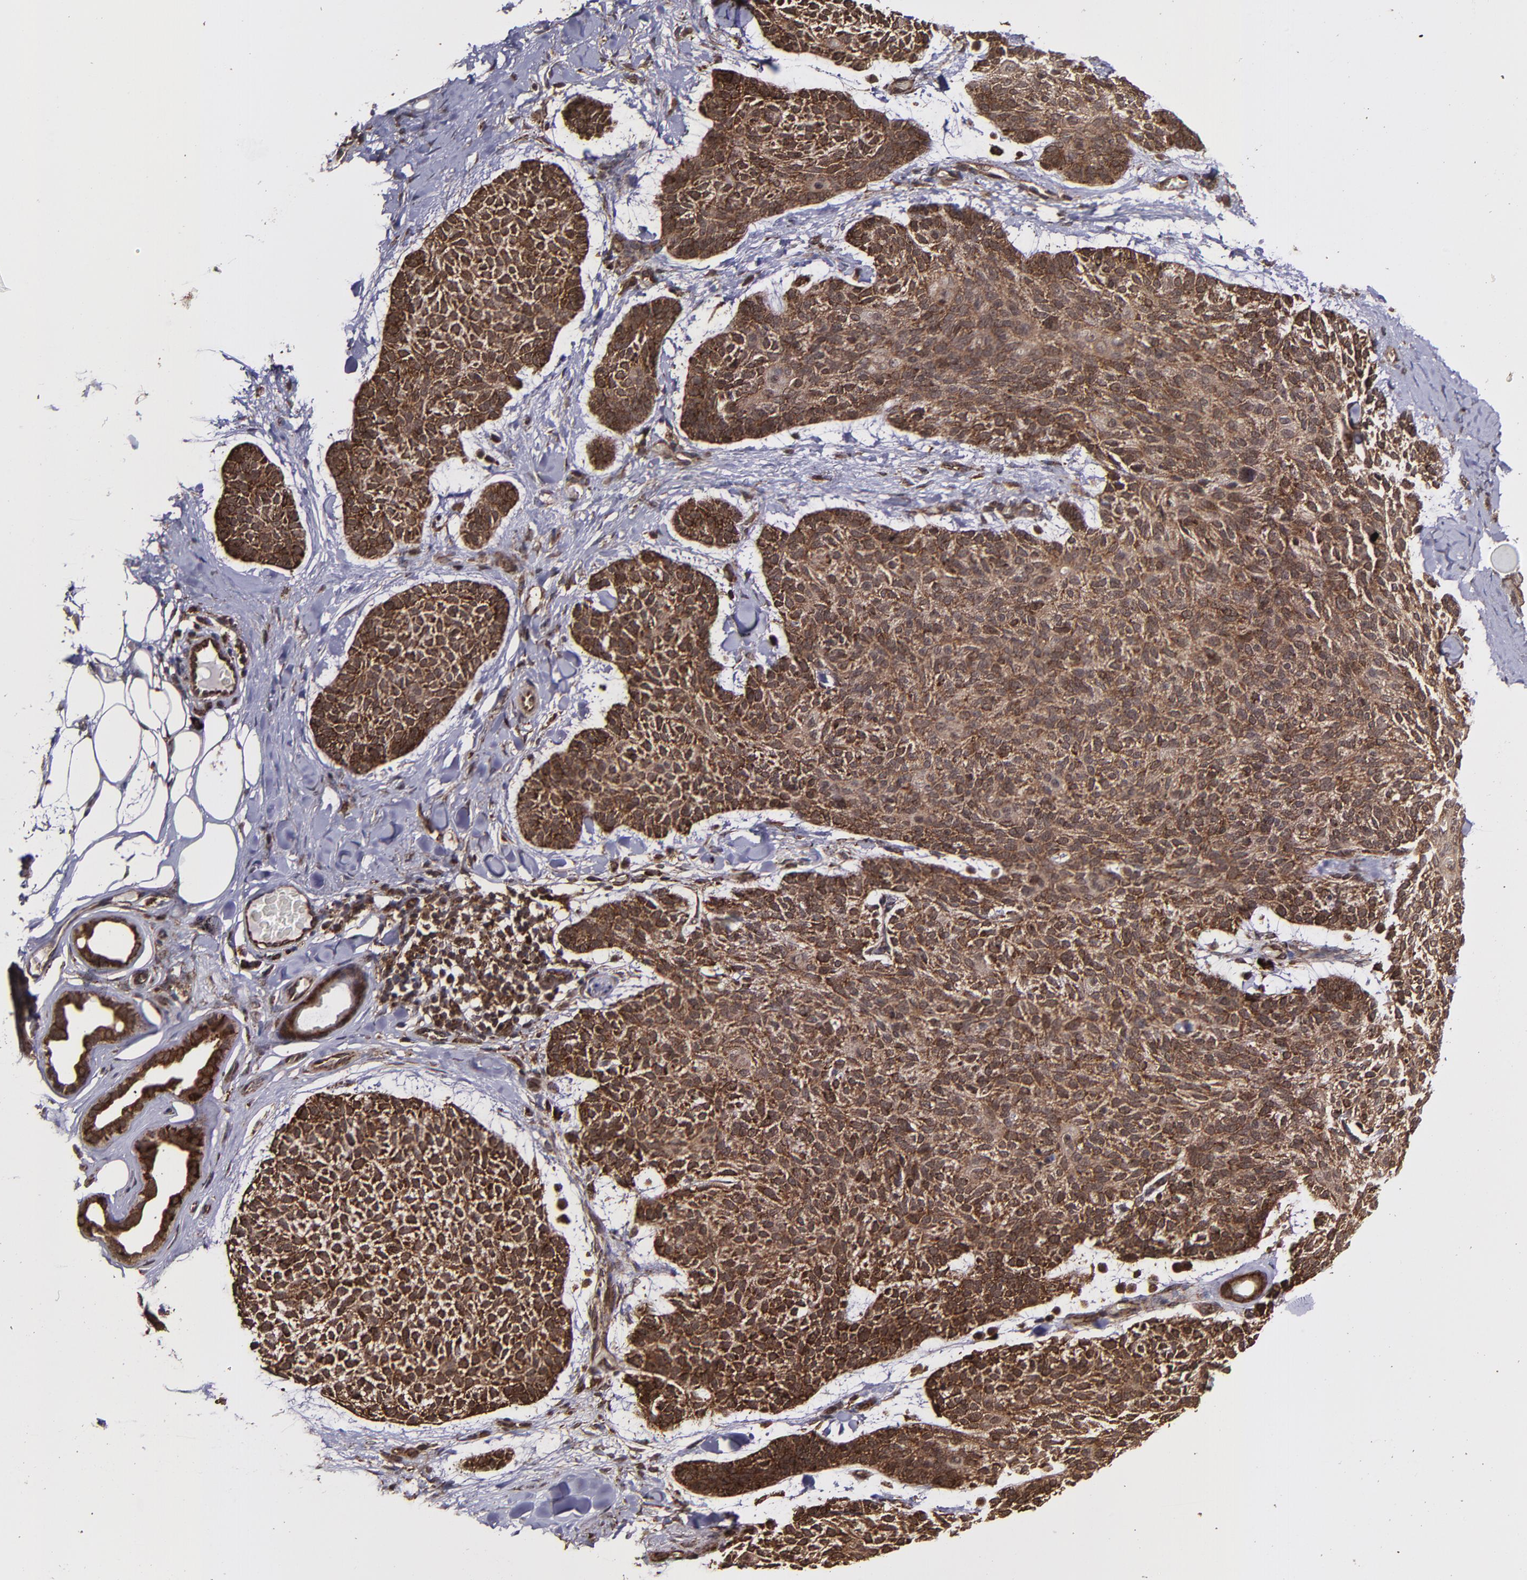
{"staining": {"intensity": "strong", "quantity": ">75%", "location": "cytoplasmic/membranous,nuclear"}, "tissue": "skin cancer", "cell_type": "Tumor cells", "image_type": "cancer", "snomed": [{"axis": "morphology", "description": "Normal tissue, NOS"}, {"axis": "morphology", "description": "Basal cell carcinoma"}, {"axis": "topography", "description": "Skin"}], "caption": "This micrograph shows immunohistochemistry staining of human skin cancer (basal cell carcinoma), with high strong cytoplasmic/membranous and nuclear expression in about >75% of tumor cells.", "gene": "EIF4ENIF1", "patient": {"sex": "female", "age": 70}}